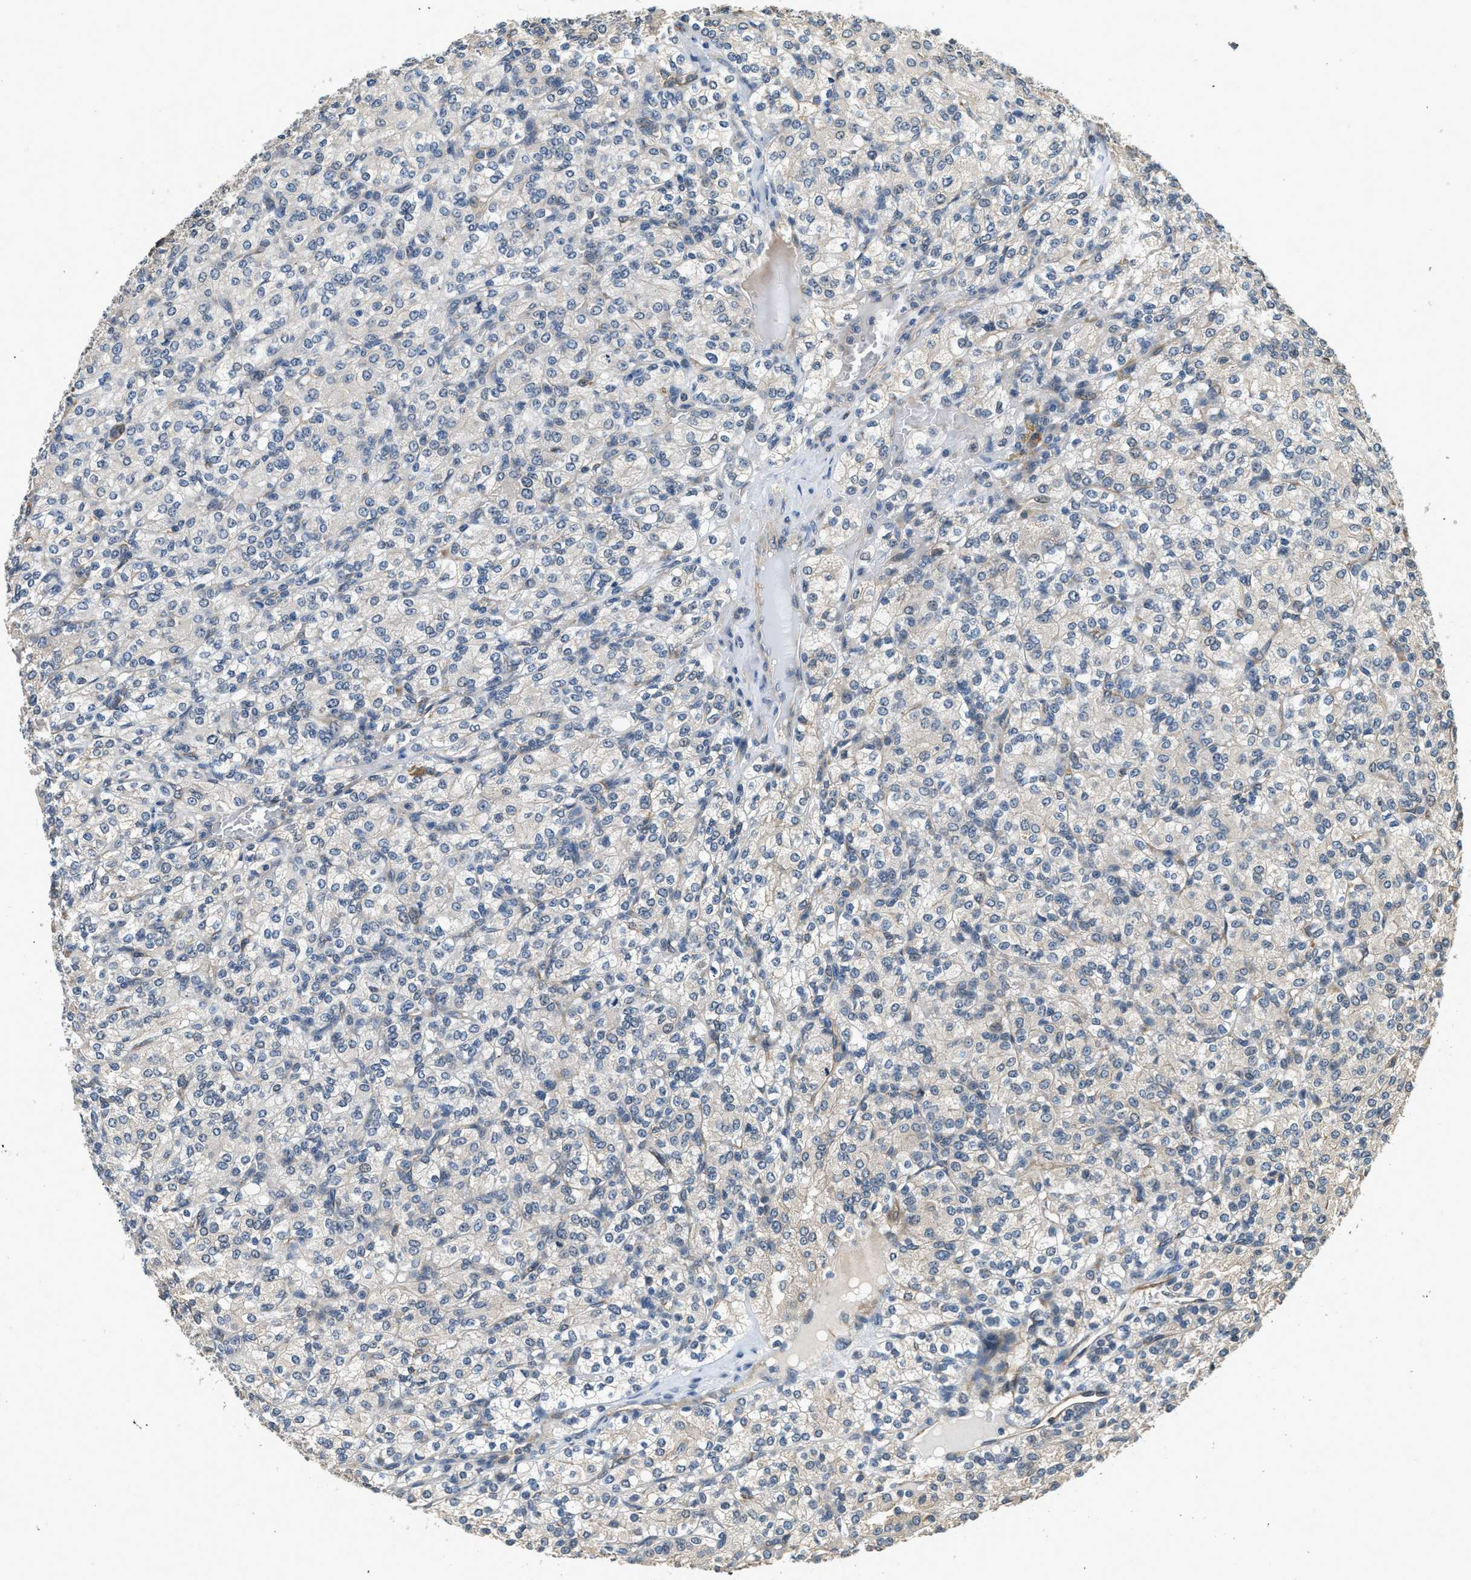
{"staining": {"intensity": "negative", "quantity": "none", "location": "none"}, "tissue": "renal cancer", "cell_type": "Tumor cells", "image_type": "cancer", "snomed": [{"axis": "morphology", "description": "Adenocarcinoma, NOS"}, {"axis": "topography", "description": "Kidney"}], "caption": "Renal cancer (adenocarcinoma) stained for a protein using immunohistochemistry exhibits no expression tumor cells.", "gene": "ALOX12", "patient": {"sex": "male", "age": 77}}